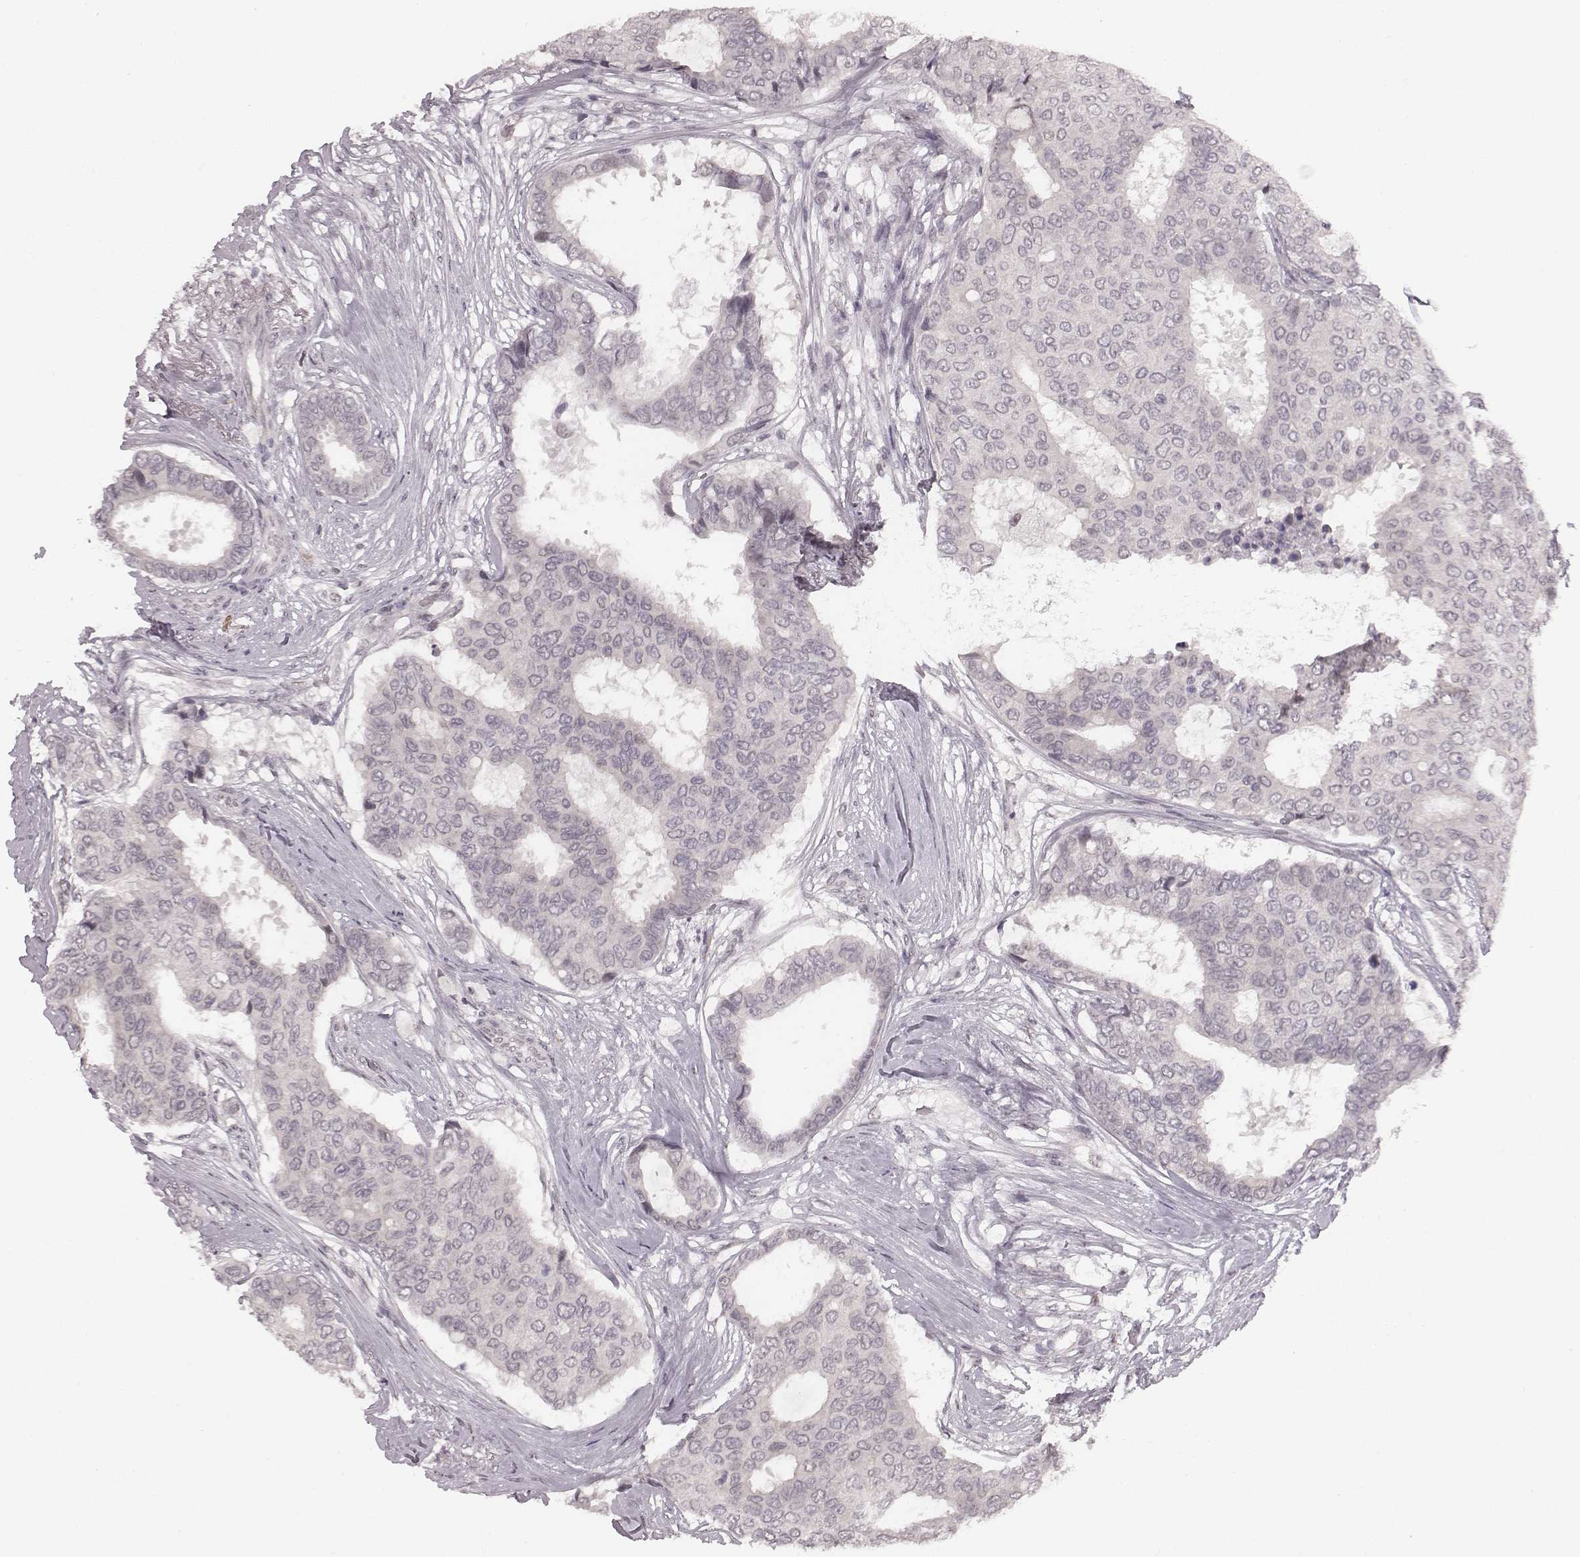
{"staining": {"intensity": "negative", "quantity": "none", "location": "none"}, "tissue": "breast cancer", "cell_type": "Tumor cells", "image_type": "cancer", "snomed": [{"axis": "morphology", "description": "Duct carcinoma"}, {"axis": "topography", "description": "Breast"}], "caption": "Breast cancer was stained to show a protein in brown. There is no significant staining in tumor cells. (Stains: DAB (3,3'-diaminobenzidine) immunohistochemistry with hematoxylin counter stain, Microscopy: brightfield microscopy at high magnification).", "gene": "RPGRIP1", "patient": {"sex": "female", "age": 75}}